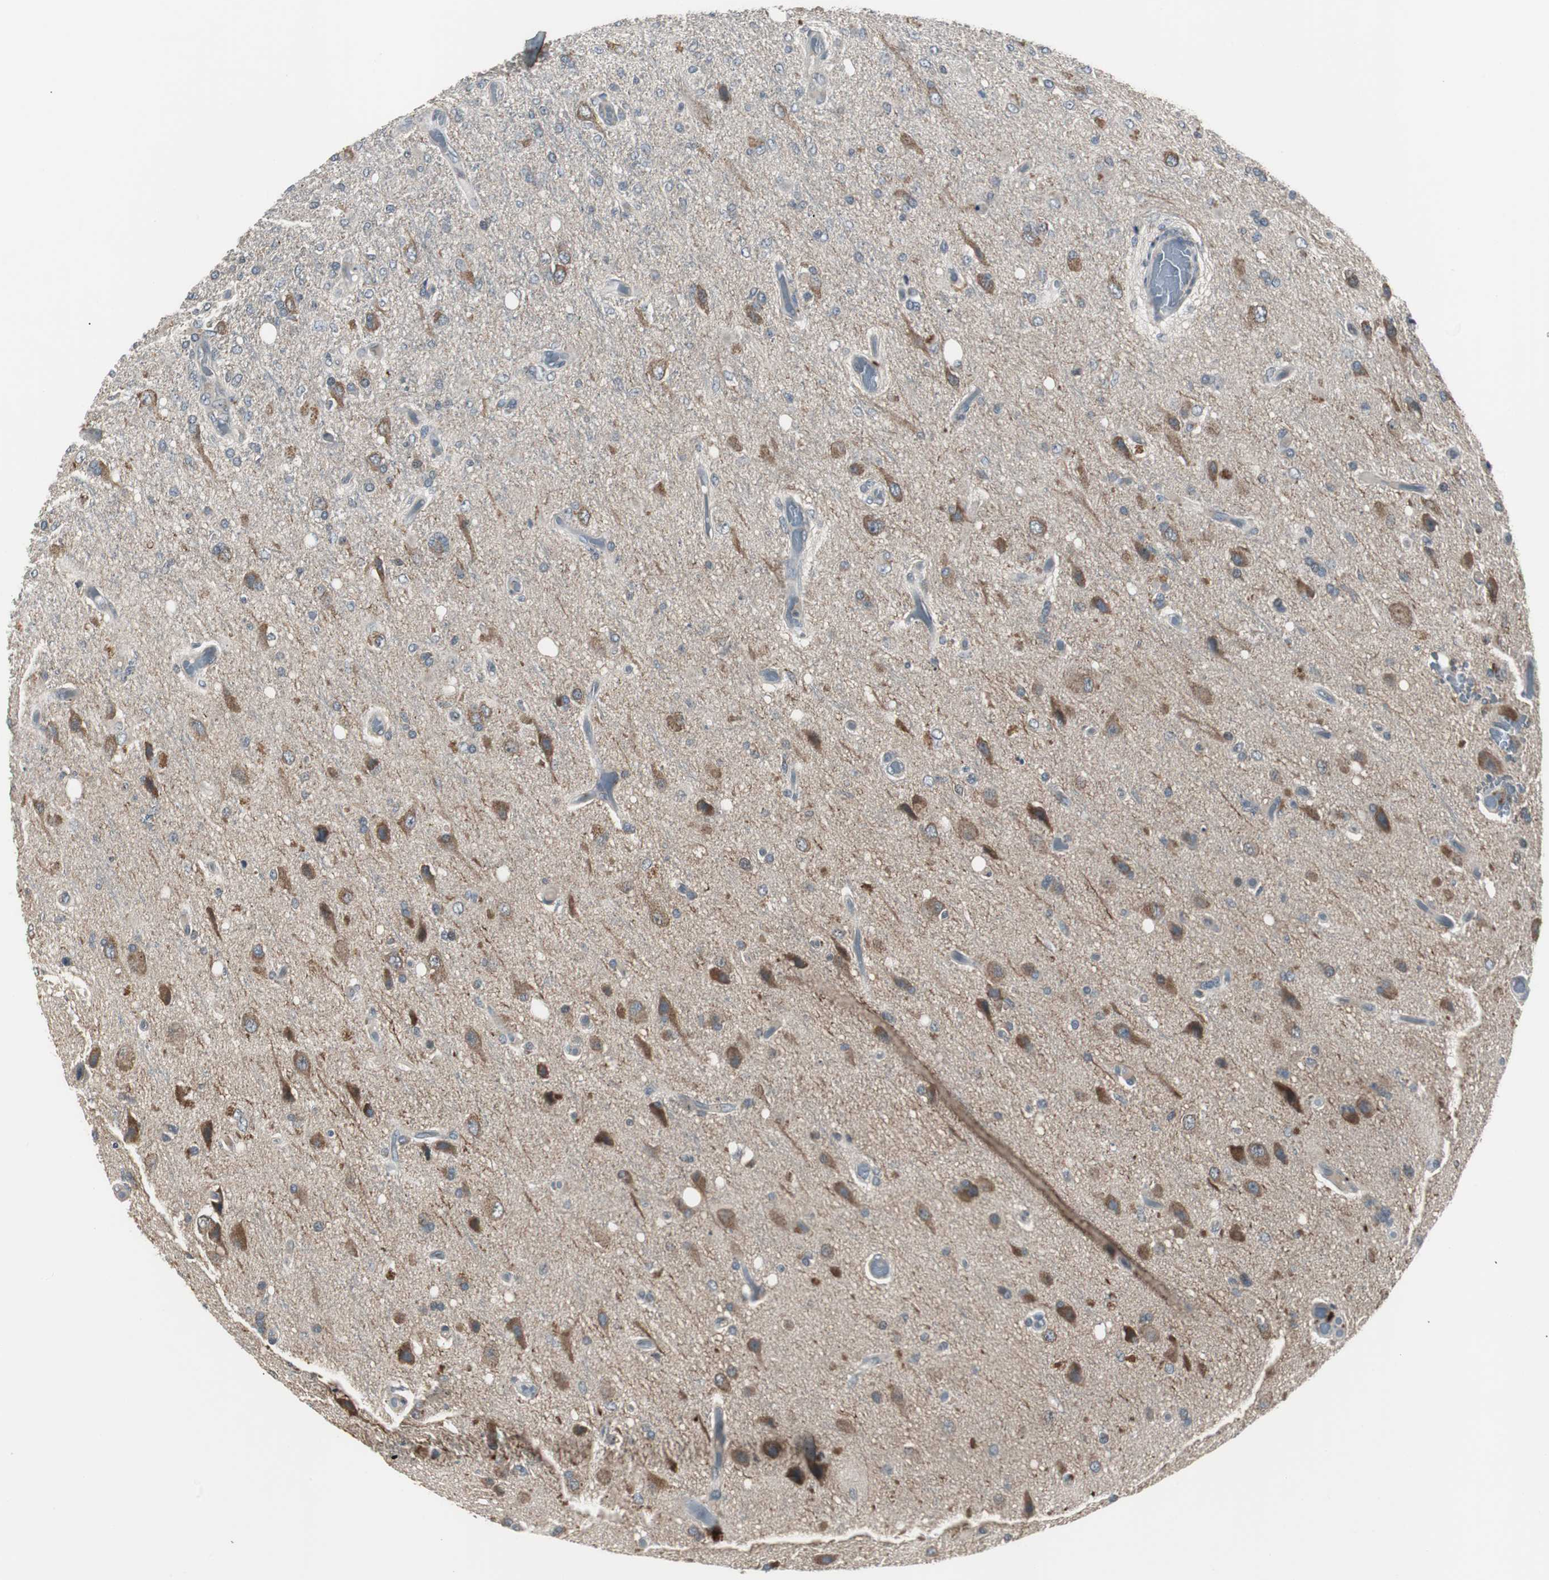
{"staining": {"intensity": "weak", "quantity": ">75%", "location": "cytoplasmic/membranous"}, "tissue": "glioma", "cell_type": "Tumor cells", "image_type": "cancer", "snomed": [{"axis": "morphology", "description": "Normal tissue, NOS"}, {"axis": "morphology", "description": "Glioma, malignant, High grade"}, {"axis": "topography", "description": "Cerebral cortex"}], "caption": "Tumor cells reveal low levels of weak cytoplasmic/membranous staining in approximately >75% of cells in malignant glioma (high-grade).", "gene": "ZMPSTE24", "patient": {"sex": "male", "age": 77}}